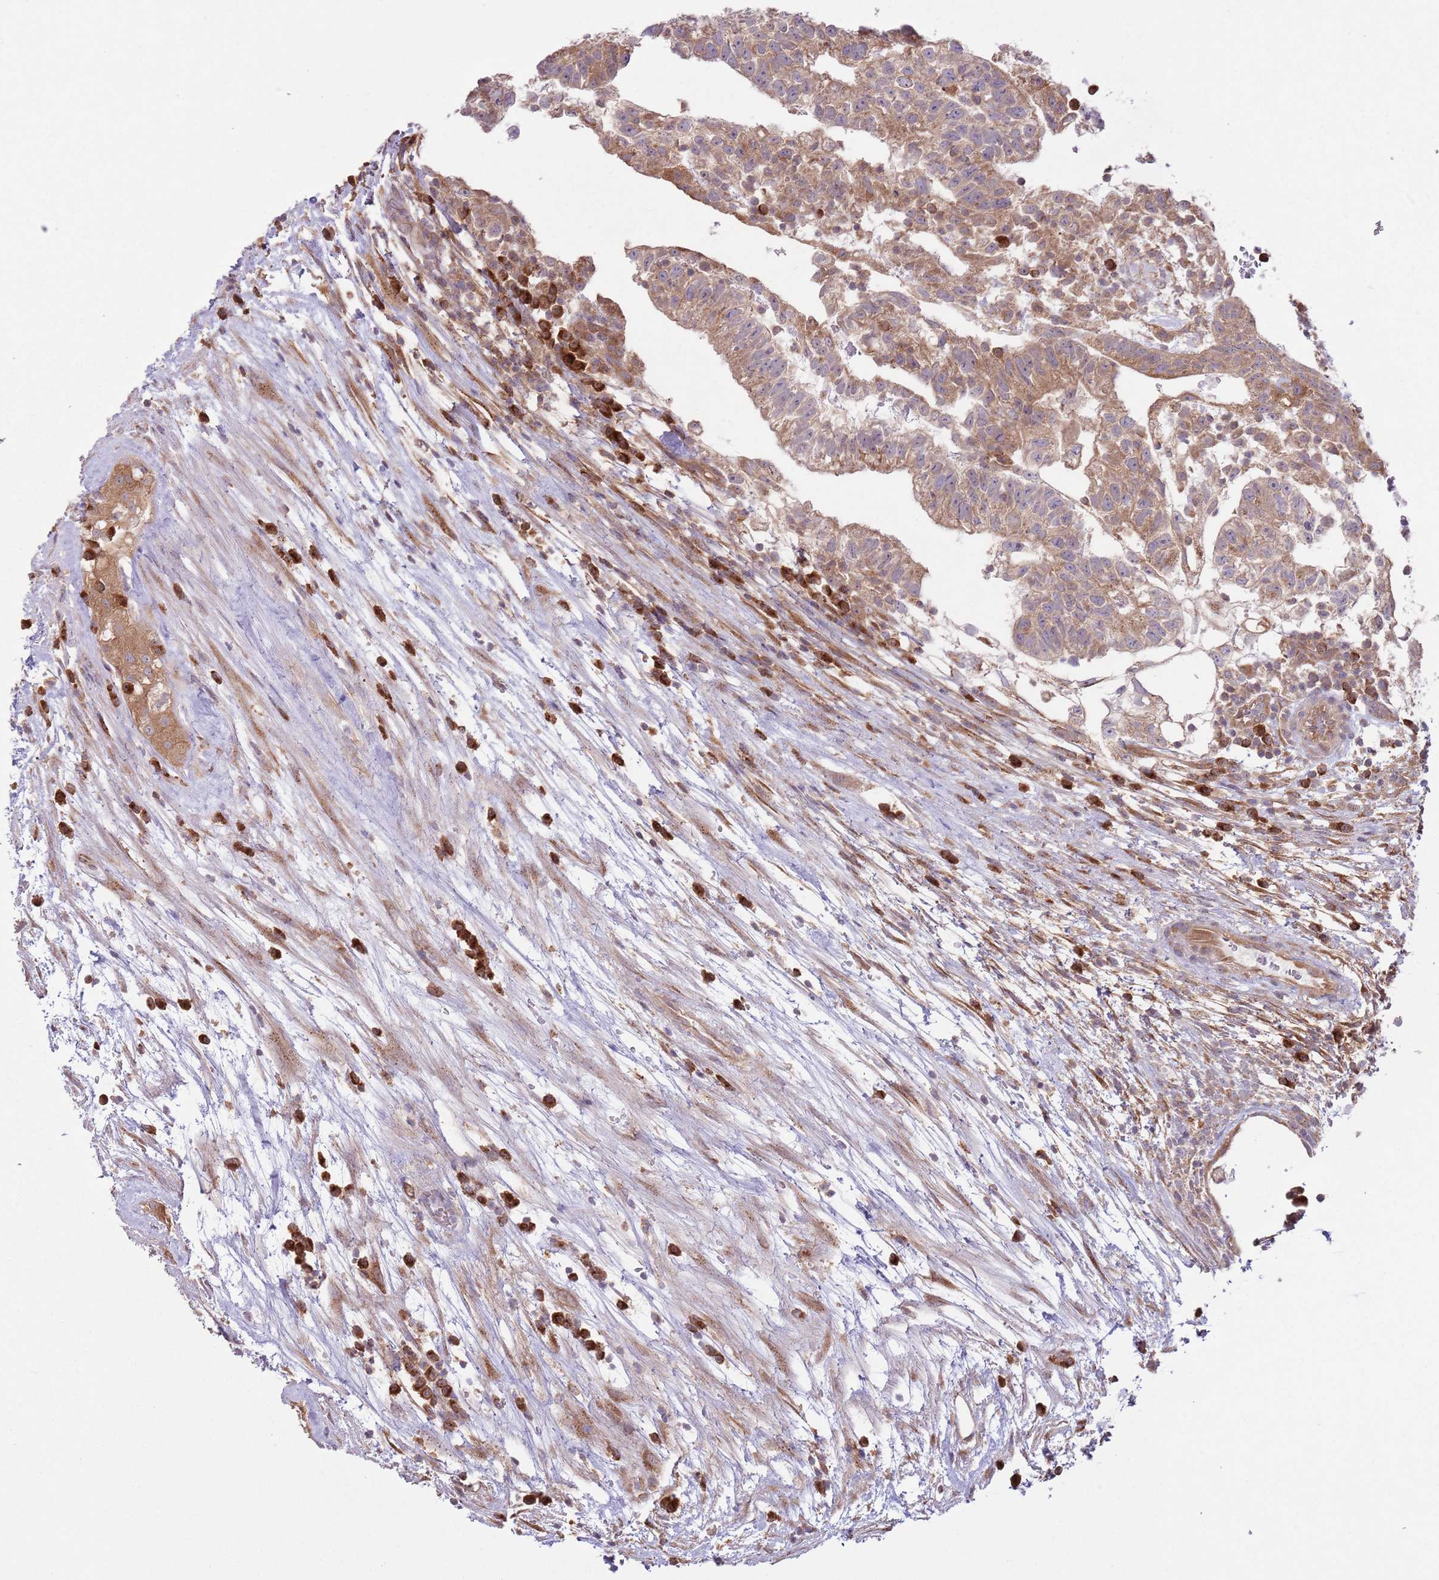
{"staining": {"intensity": "moderate", "quantity": "25%-75%", "location": "cytoplasmic/membranous"}, "tissue": "testis cancer", "cell_type": "Tumor cells", "image_type": "cancer", "snomed": [{"axis": "morphology", "description": "Normal tissue, NOS"}, {"axis": "morphology", "description": "Carcinoma, Embryonal, NOS"}, {"axis": "topography", "description": "Testis"}], "caption": "Human embryonal carcinoma (testis) stained with a protein marker shows moderate staining in tumor cells.", "gene": "COPE", "patient": {"sex": "male", "age": 32}}